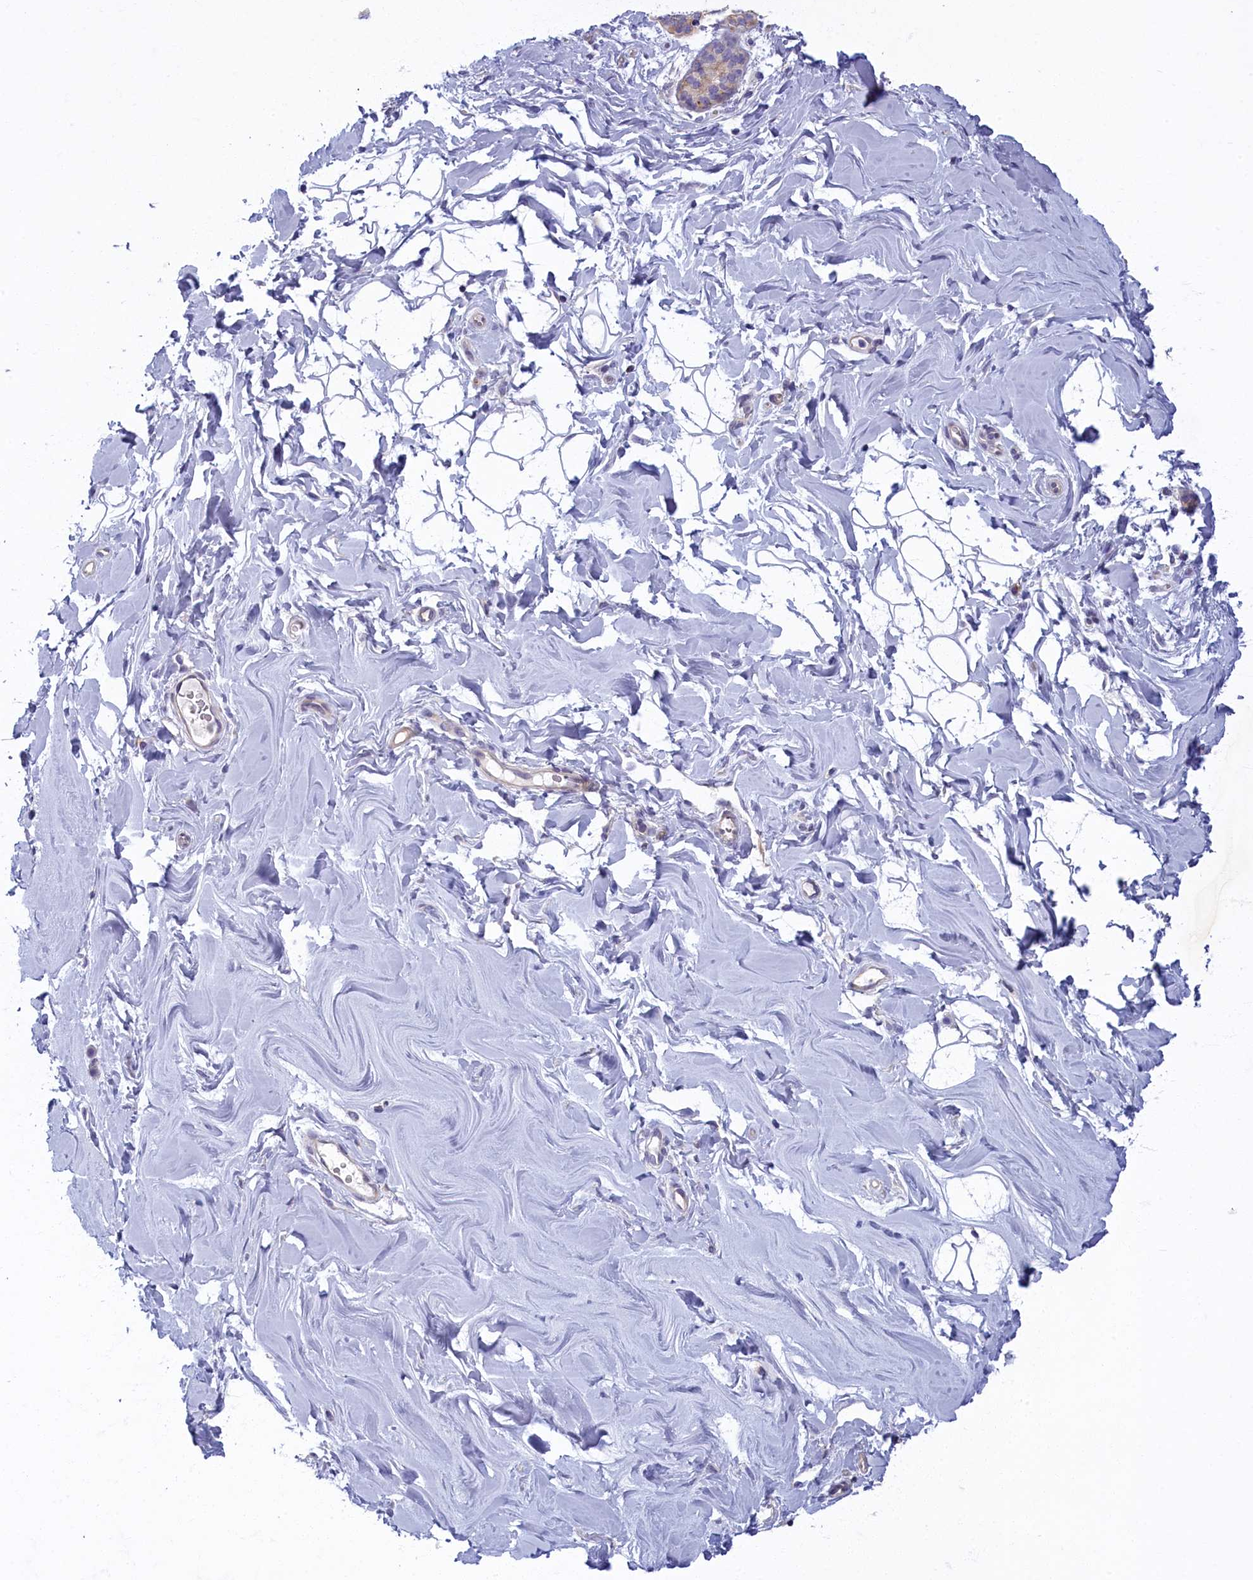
{"staining": {"intensity": "negative", "quantity": "none", "location": "none"}, "tissue": "adipose tissue", "cell_type": "Adipocytes", "image_type": "normal", "snomed": [{"axis": "morphology", "description": "Normal tissue, NOS"}, {"axis": "topography", "description": "Breast"}], "caption": "Immunohistochemical staining of unremarkable adipose tissue exhibits no significant expression in adipocytes. The staining was performed using DAB to visualize the protein expression in brown, while the nuclei were stained in blue with hematoxylin (Magnification: 20x).", "gene": "NOL10", "patient": {"sex": "female", "age": 26}}